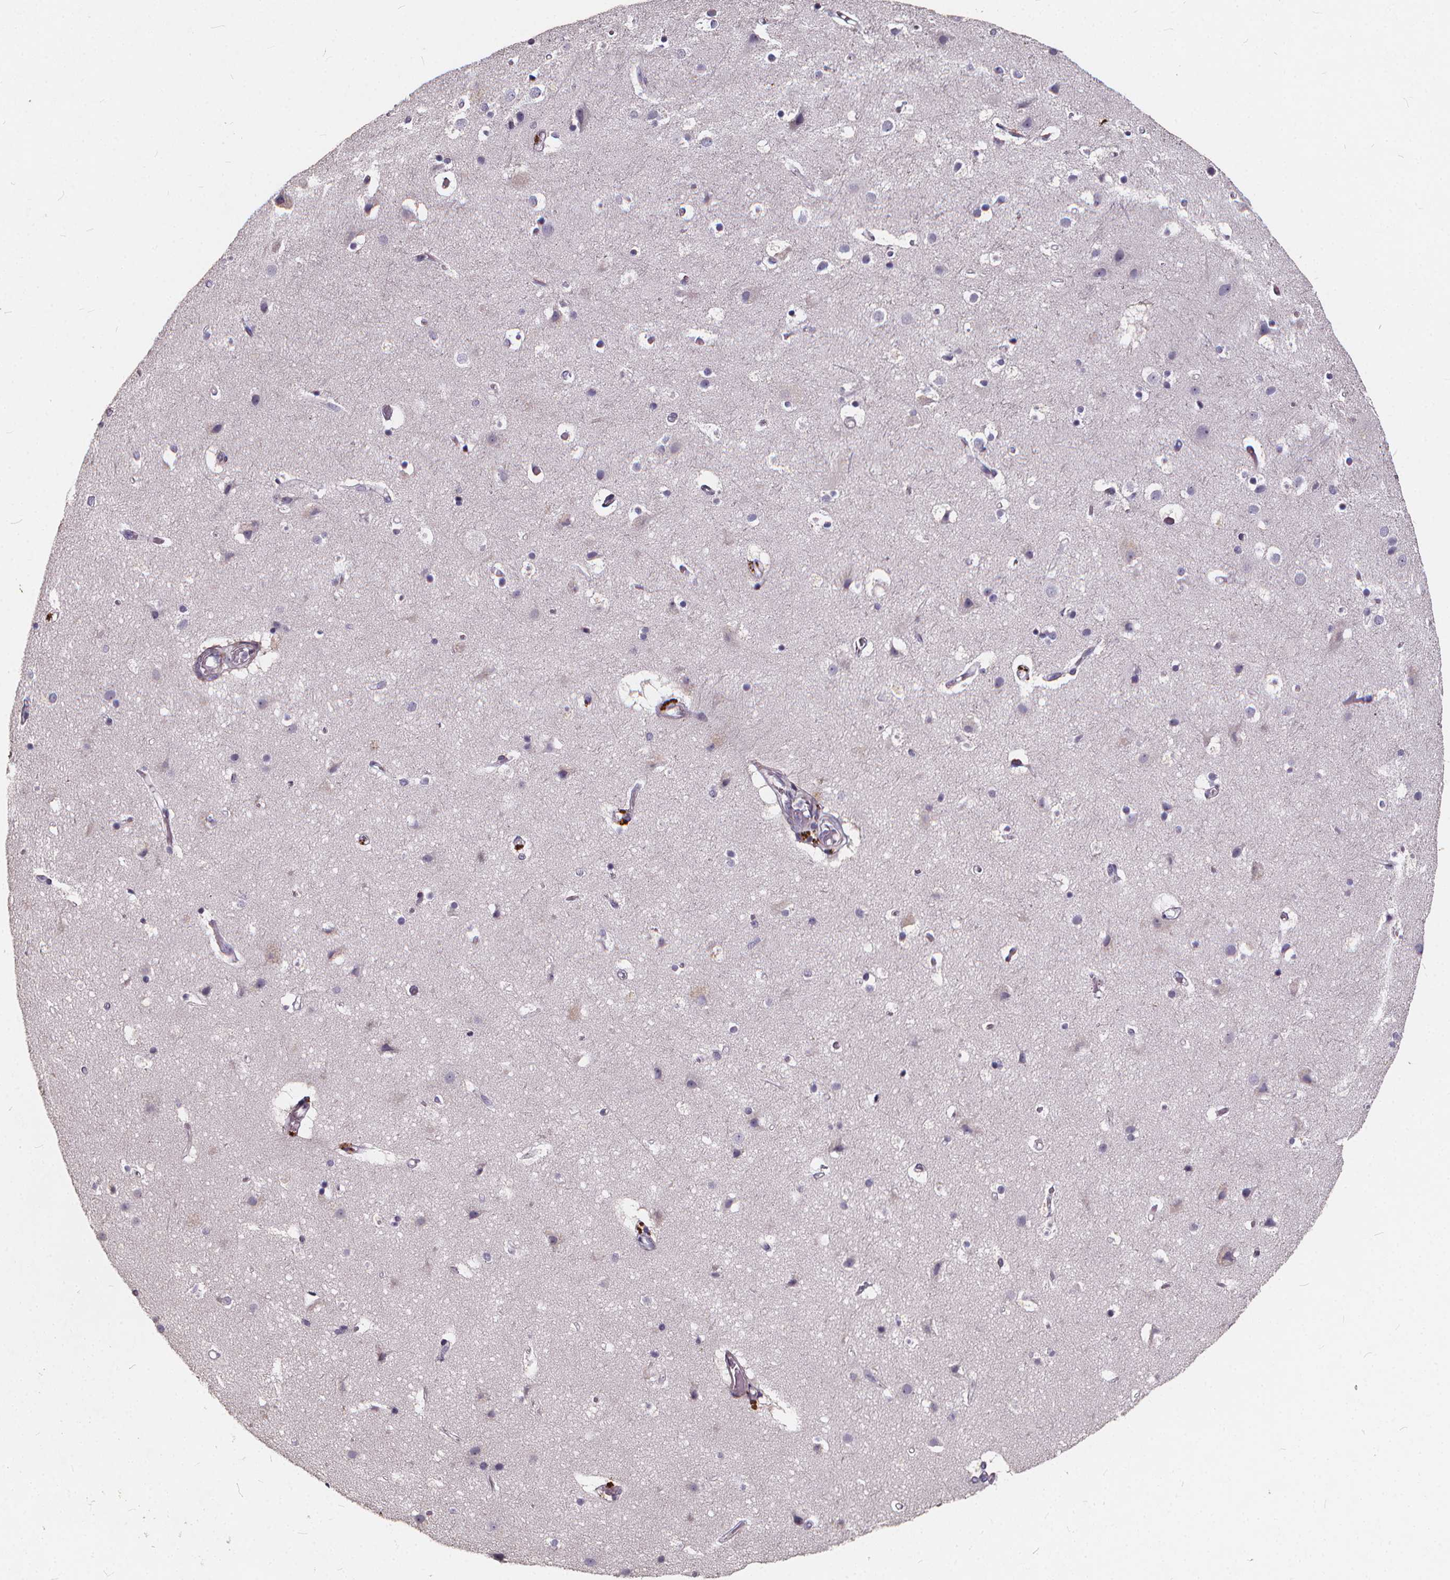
{"staining": {"intensity": "negative", "quantity": "none", "location": "none"}, "tissue": "cerebral cortex", "cell_type": "Endothelial cells", "image_type": "normal", "snomed": [{"axis": "morphology", "description": "Normal tissue, NOS"}, {"axis": "topography", "description": "Cerebral cortex"}], "caption": "This photomicrograph is of unremarkable cerebral cortex stained with immunohistochemistry (IHC) to label a protein in brown with the nuclei are counter-stained blue. There is no staining in endothelial cells.", "gene": "TSPAN14", "patient": {"sex": "female", "age": 52}}